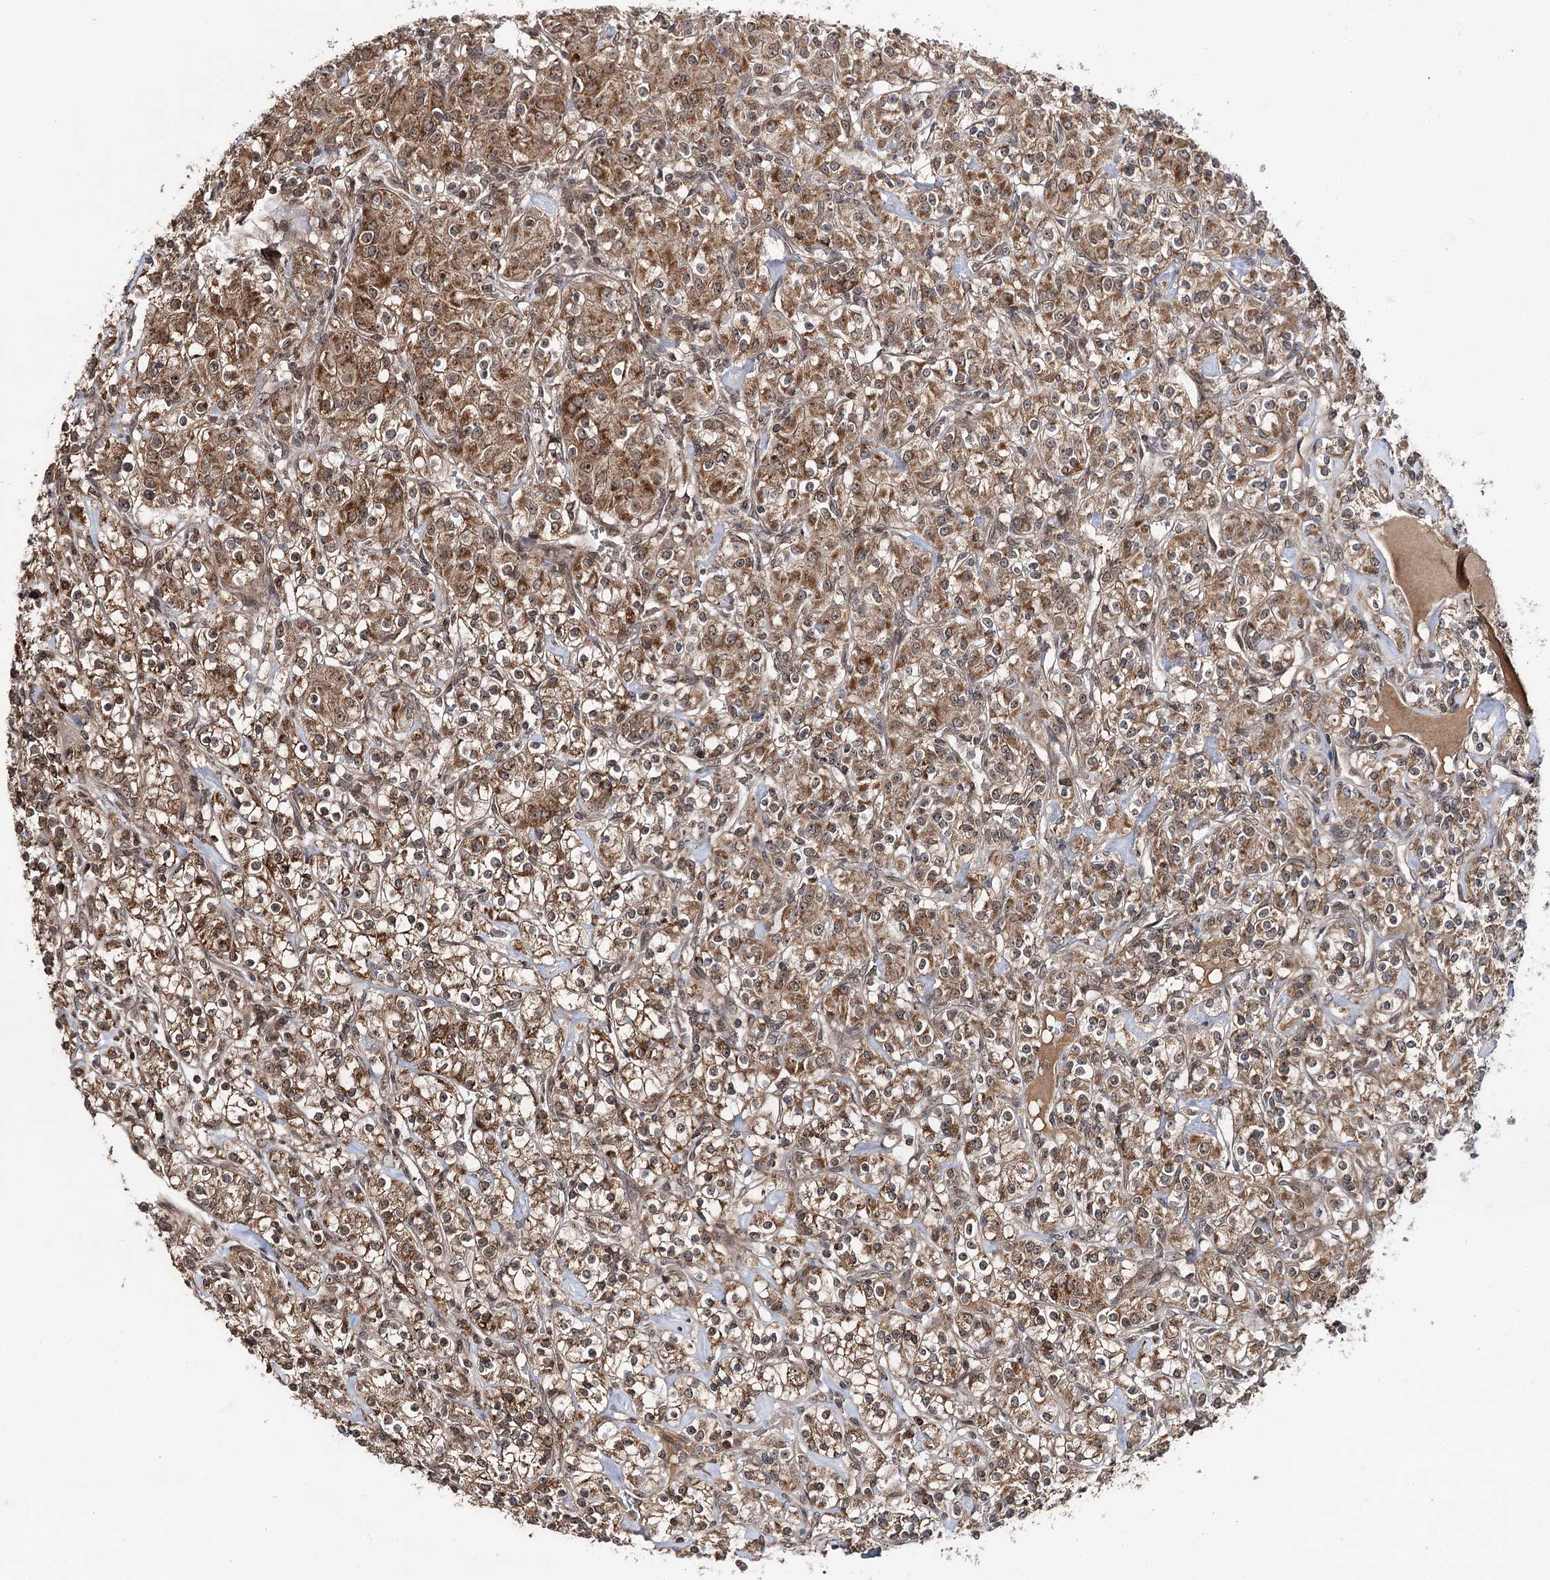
{"staining": {"intensity": "moderate", "quantity": ">75%", "location": "cytoplasmic/membranous"}, "tissue": "renal cancer", "cell_type": "Tumor cells", "image_type": "cancer", "snomed": [{"axis": "morphology", "description": "Adenocarcinoma, NOS"}, {"axis": "topography", "description": "Kidney"}], "caption": "DAB immunohistochemical staining of human renal adenocarcinoma shows moderate cytoplasmic/membranous protein staining in approximately >75% of tumor cells.", "gene": "FAM53B", "patient": {"sex": "male", "age": 77}}